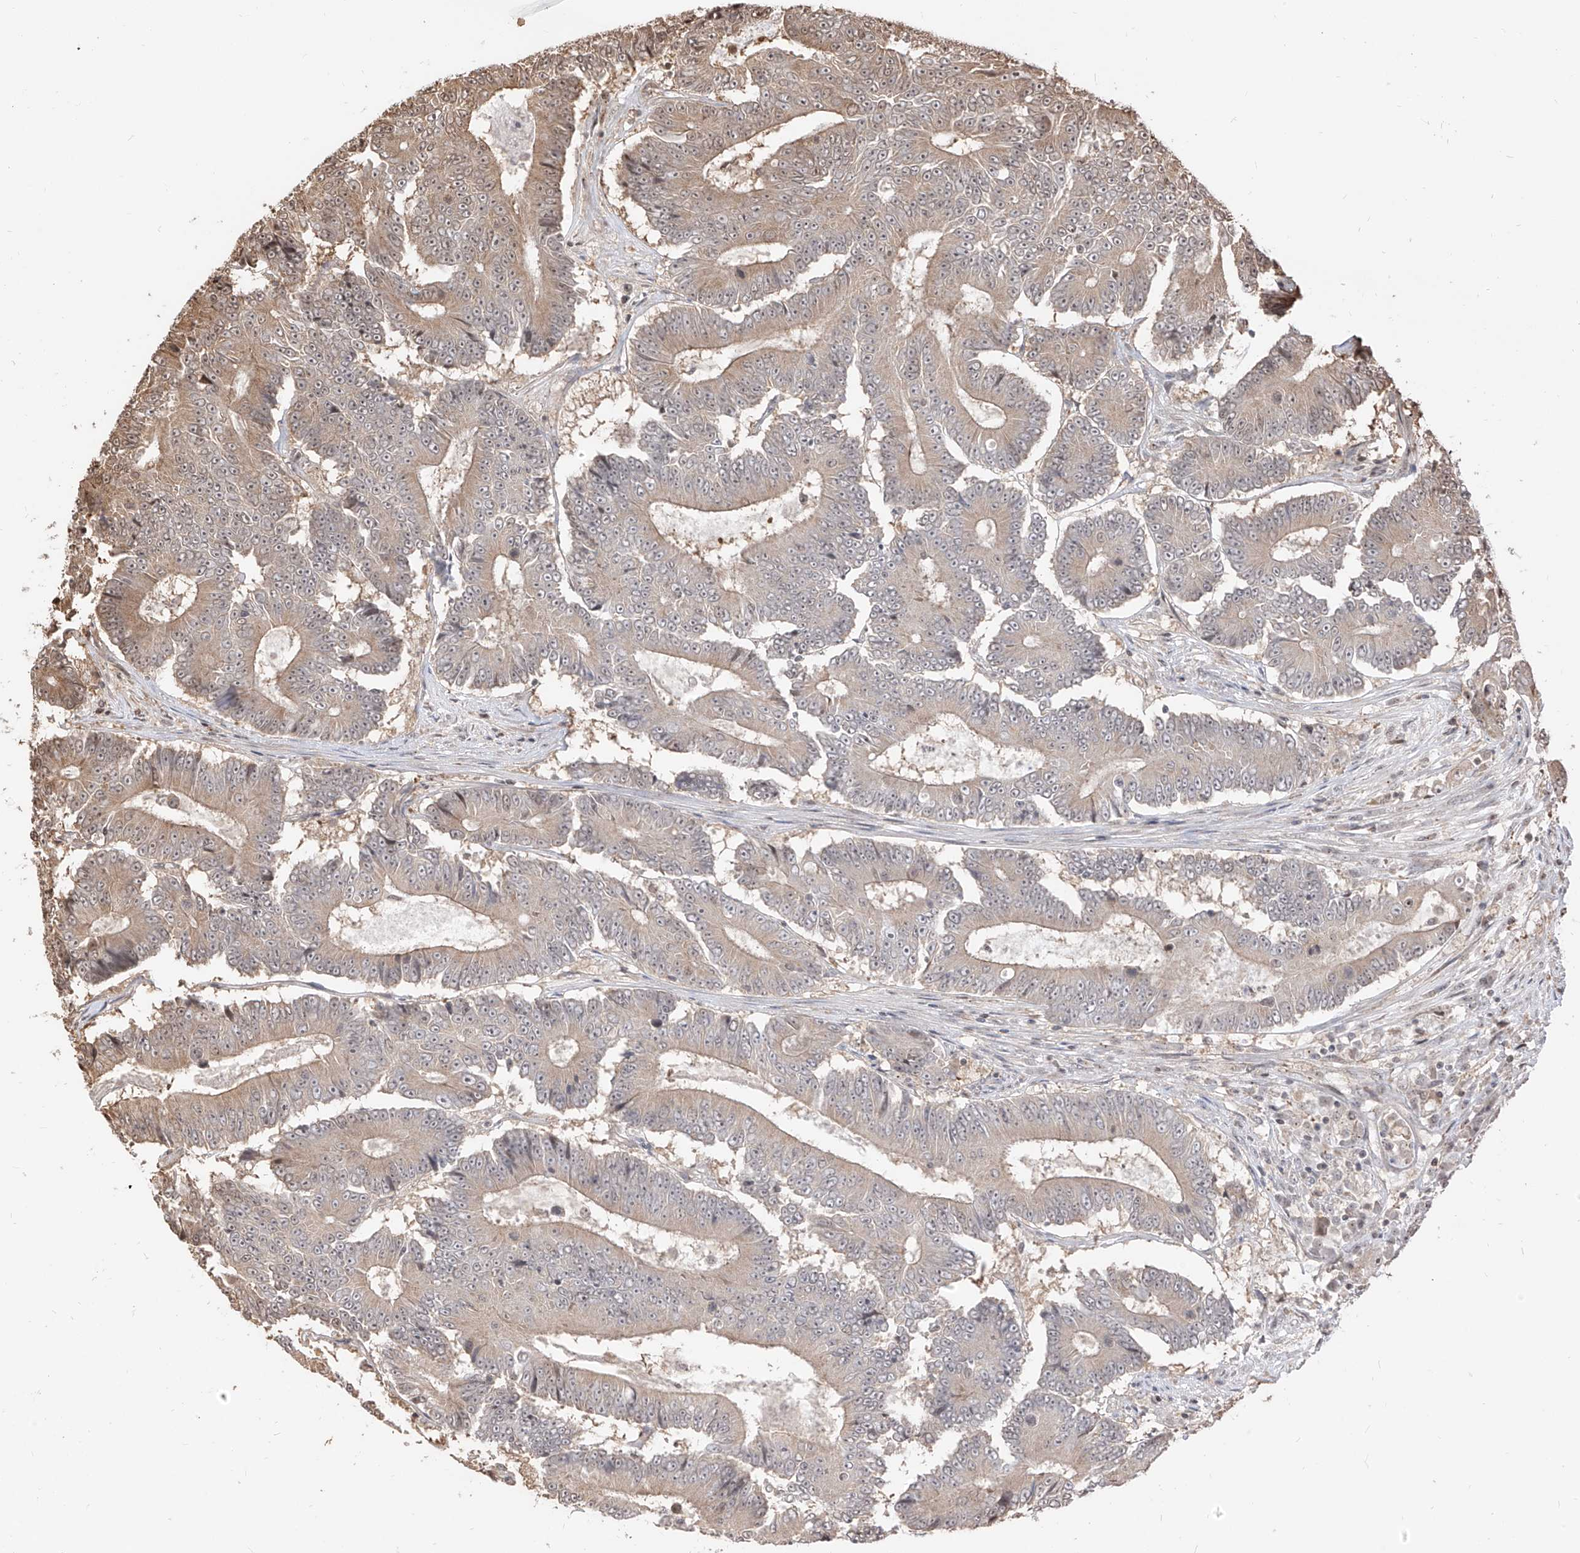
{"staining": {"intensity": "weak", "quantity": "25%-75%", "location": "cytoplasmic/membranous"}, "tissue": "colorectal cancer", "cell_type": "Tumor cells", "image_type": "cancer", "snomed": [{"axis": "morphology", "description": "Adenocarcinoma, NOS"}, {"axis": "topography", "description": "Colon"}], "caption": "The photomicrograph exhibits staining of colorectal adenocarcinoma, revealing weak cytoplasmic/membranous protein expression (brown color) within tumor cells.", "gene": "VMP1", "patient": {"sex": "male", "age": 83}}